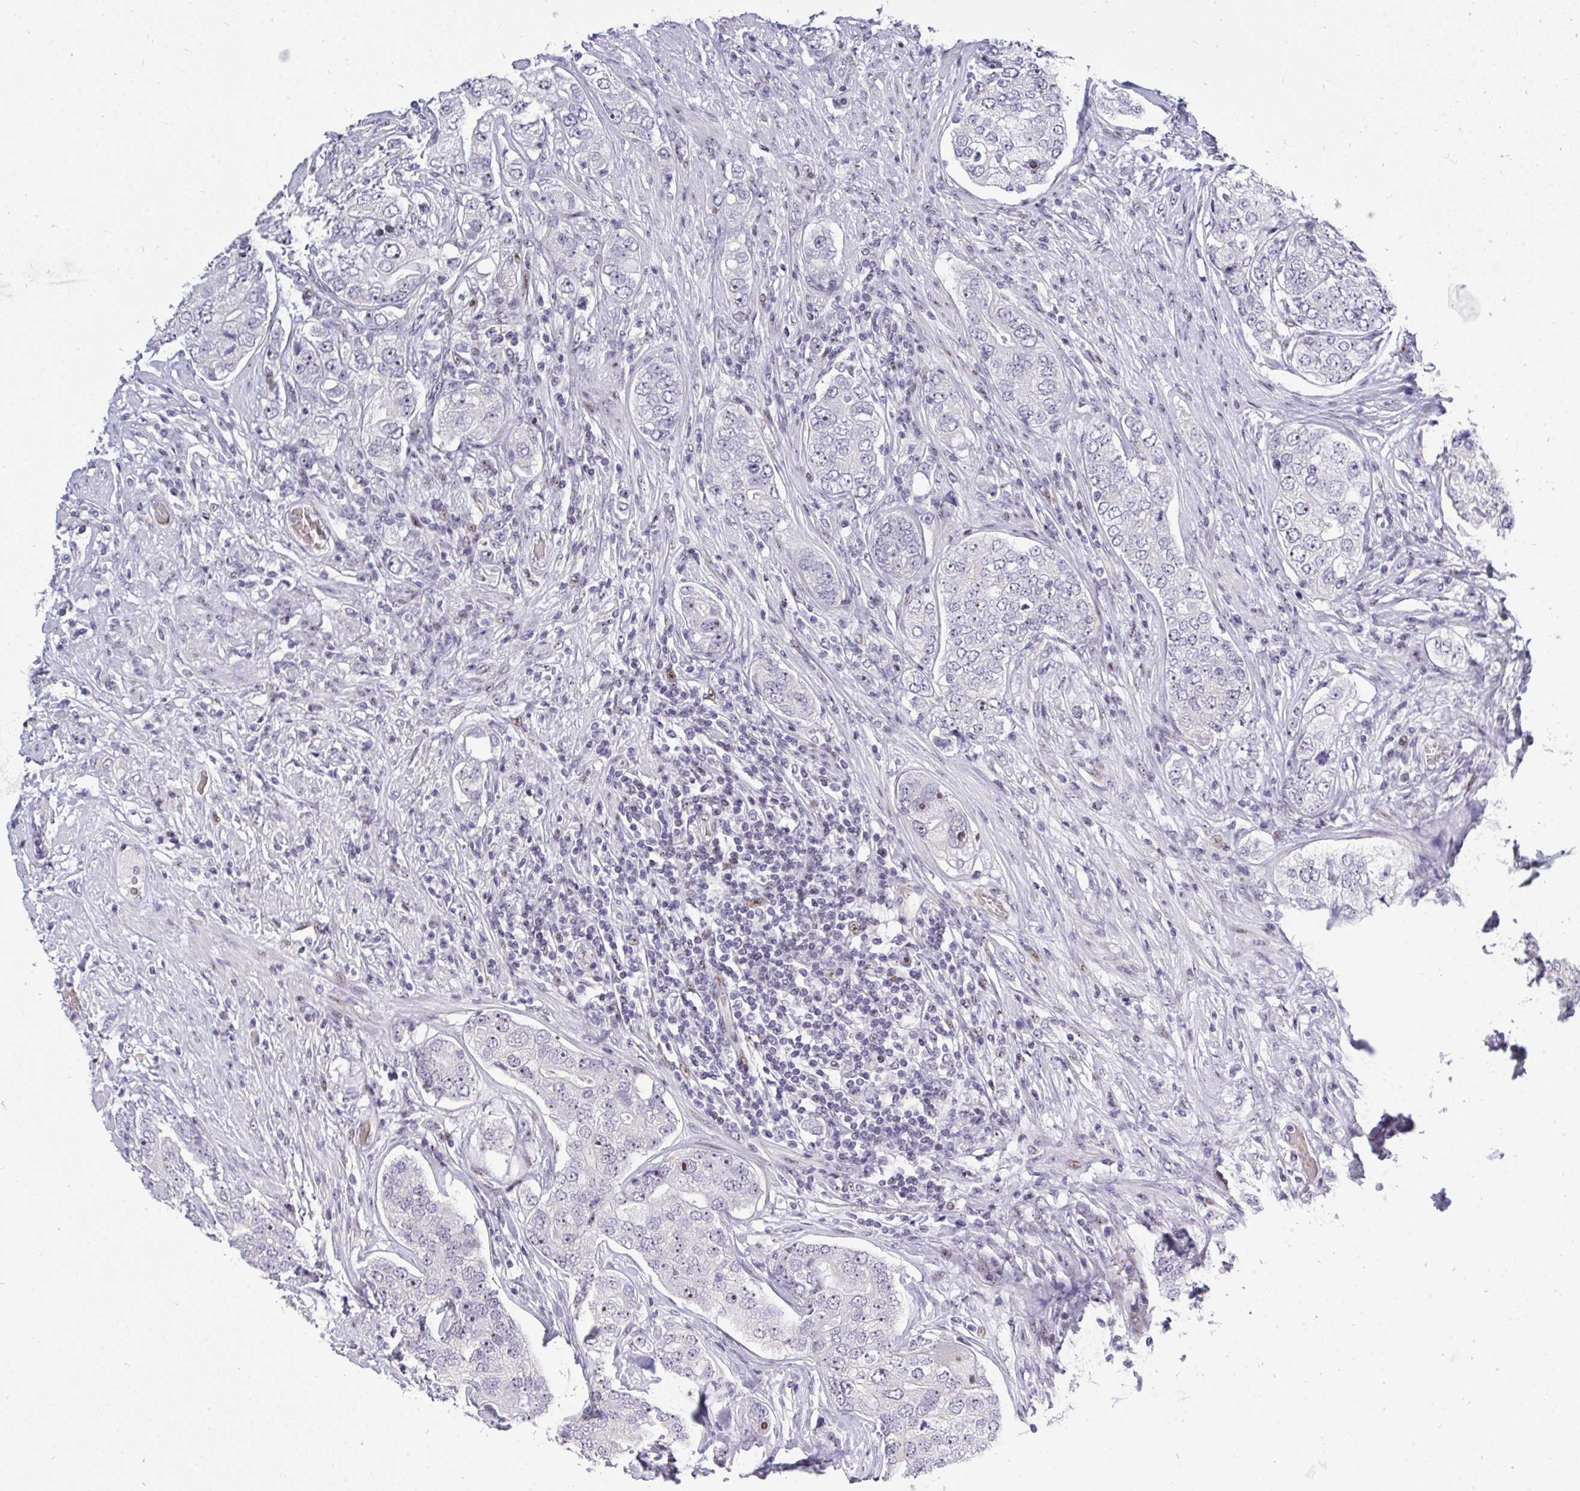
{"staining": {"intensity": "negative", "quantity": "none", "location": "none"}, "tissue": "prostate cancer", "cell_type": "Tumor cells", "image_type": "cancer", "snomed": [{"axis": "morphology", "description": "Adenocarcinoma, High grade"}, {"axis": "topography", "description": "Prostate"}], "caption": "High-grade adenocarcinoma (prostate) stained for a protein using immunohistochemistry (IHC) demonstrates no staining tumor cells.", "gene": "PLPPR3", "patient": {"sex": "male", "age": 60}}